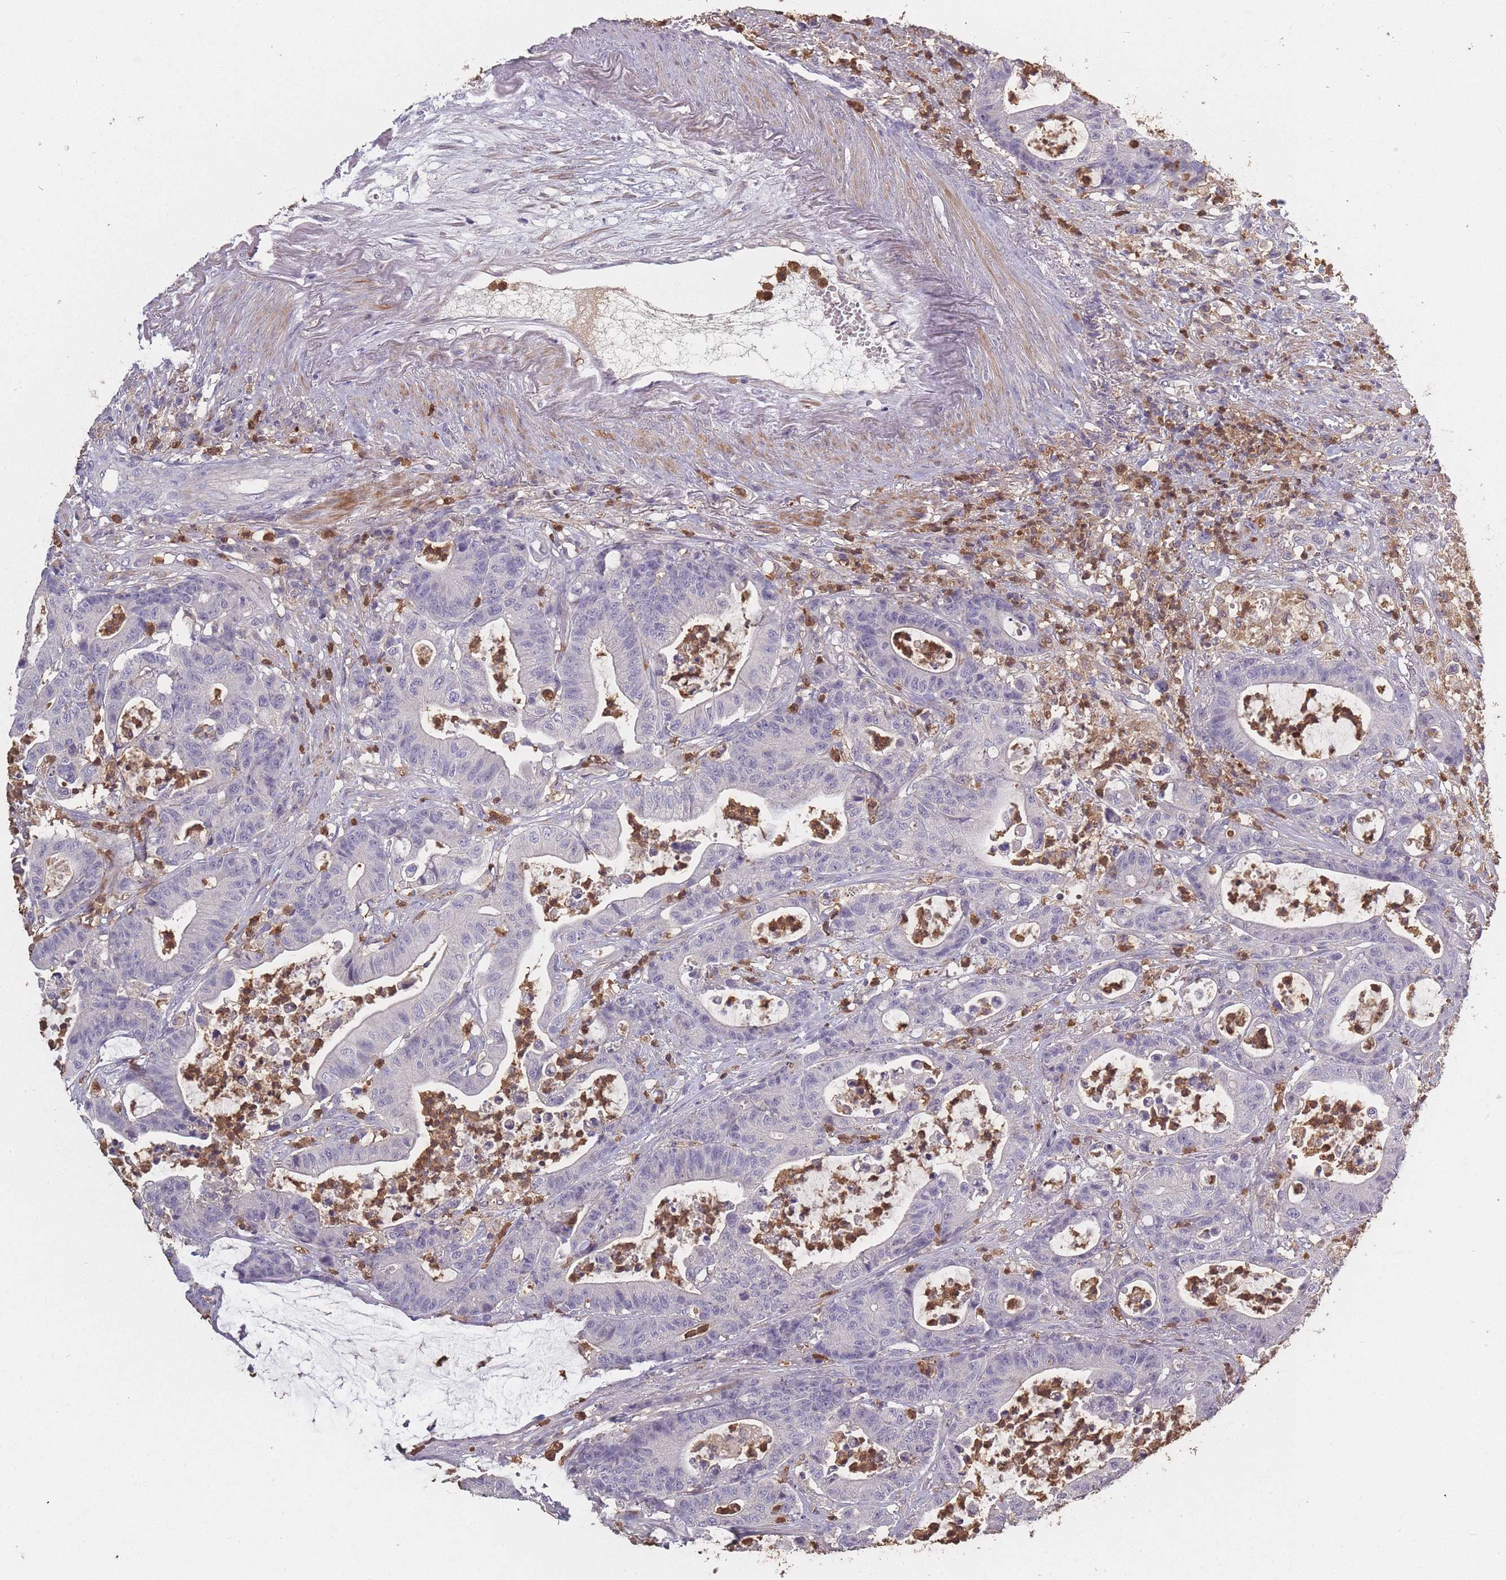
{"staining": {"intensity": "negative", "quantity": "none", "location": "none"}, "tissue": "colorectal cancer", "cell_type": "Tumor cells", "image_type": "cancer", "snomed": [{"axis": "morphology", "description": "Adenocarcinoma, NOS"}, {"axis": "topography", "description": "Colon"}], "caption": "Tumor cells show no significant protein staining in adenocarcinoma (colorectal).", "gene": "BST1", "patient": {"sex": "female", "age": 84}}